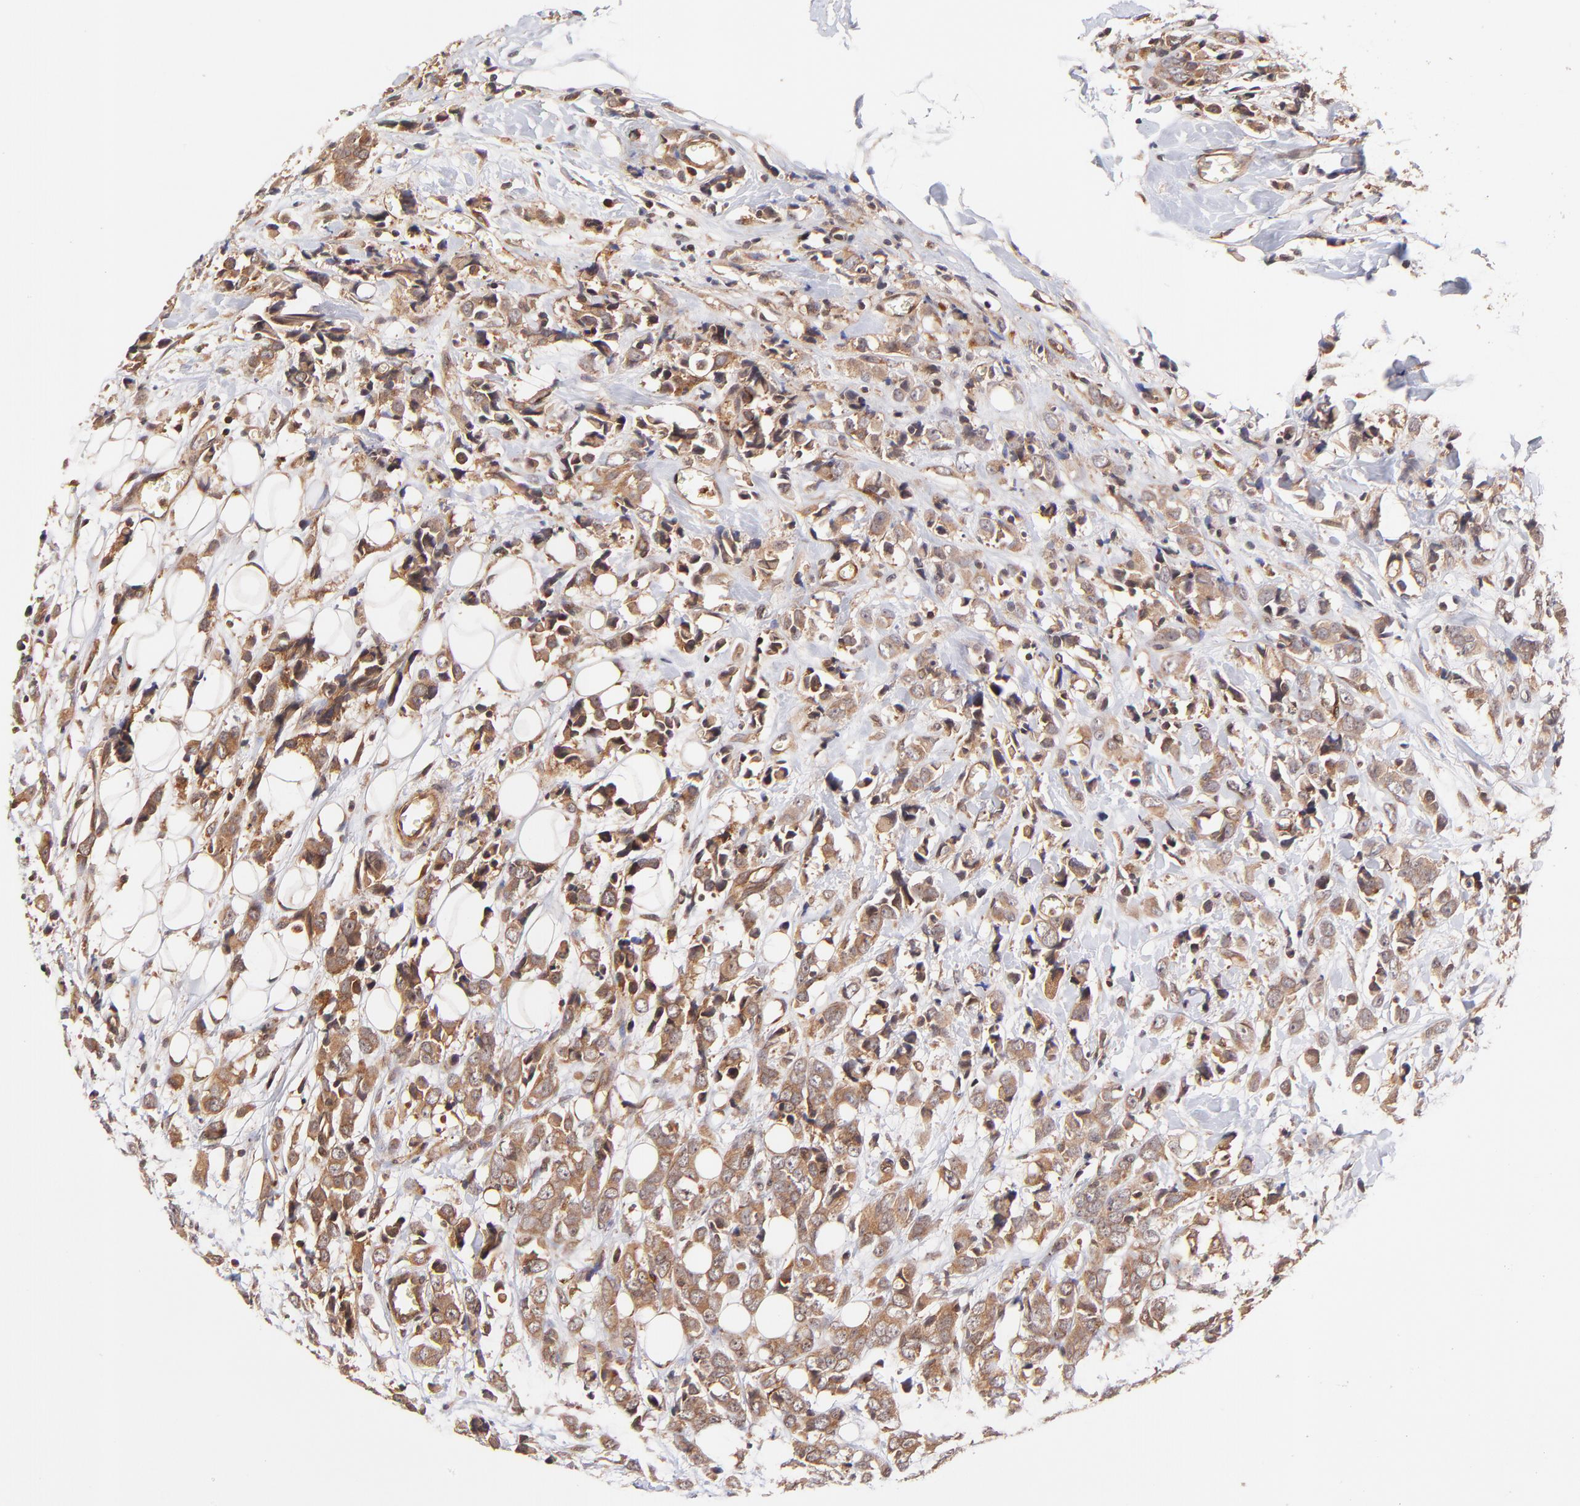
{"staining": {"intensity": "moderate", "quantity": ">75%", "location": "cytoplasmic/membranous"}, "tissue": "breast cancer", "cell_type": "Tumor cells", "image_type": "cancer", "snomed": [{"axis": "morphology", "description": "Lobular carcinoma"}, {"axis": "topography", "description": "Breast"}], "caption": "High-magnification brightfield microscopy of breast cancer (lobular carcinoma) stained with DAB (brown) and counterstained with hematoxylin (blue). tumor cells exhibit moderate cytoplasmic/membranous staining is present in approximately>75% of cells.", "gene": "ITGB1", "patient": {"sex": "female", "age": 57}}